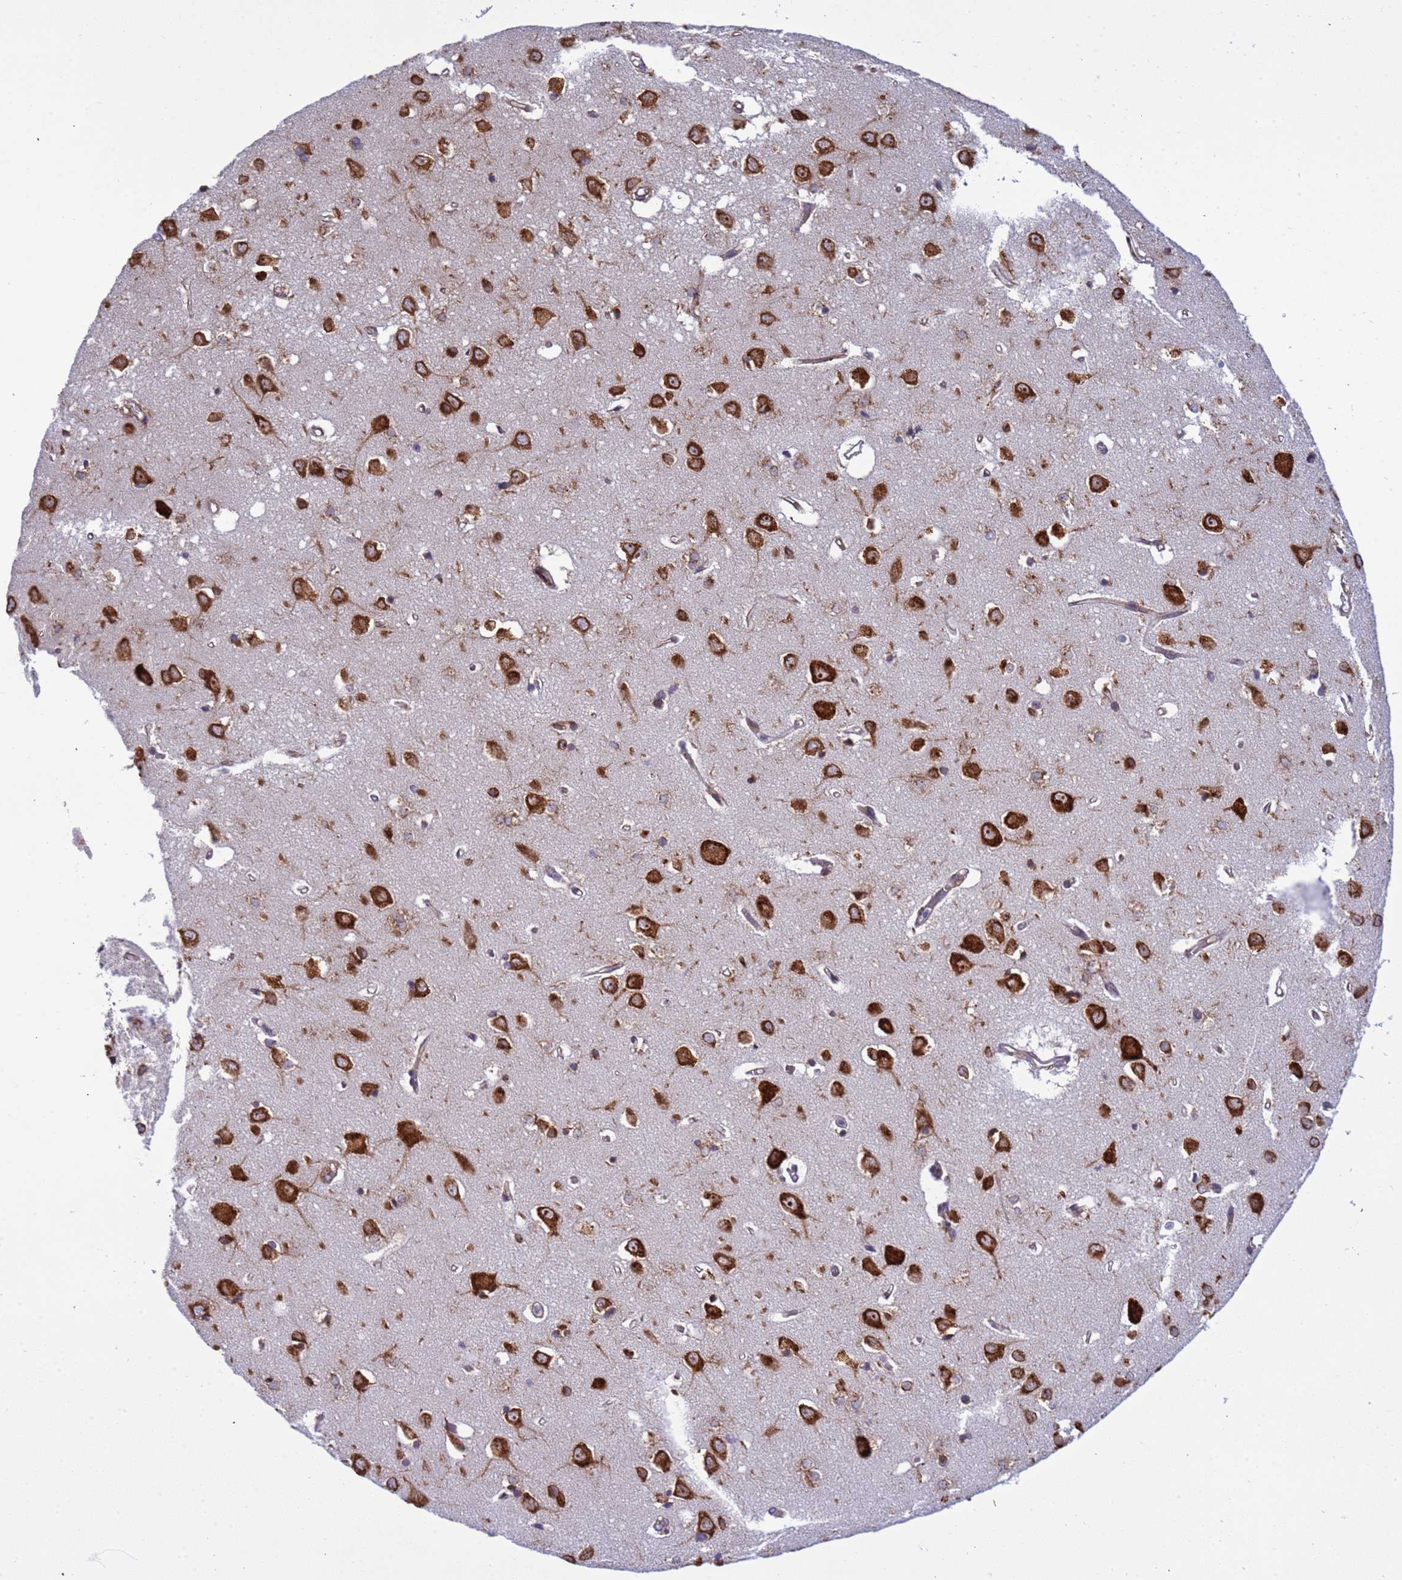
{"staining": {"intensity": "weak", "quantity": "25%-75%", "location": "cytoplasmic/membranous"}, "tissue": "cerebral cortex", "cell_type": "Endothelial cells", "image_type": "normal", "snomed": [{"axis": "morphology", "description": "Normal tissue, NOS"}, {"axis": "topography", "description": "Cerebral cortex"}], "caption": "Cerebral cortex stained with immunohistochemistry reveals weak cytoplasmic/membranous staining in about 25%-75% of endothelial cells. (DAB (3,3'-diaminobenzidine) = brown stain, brightfield microscopy at high magnification).", "gene": "RPL36", "patient": {"sex": "female", "age": 64}}